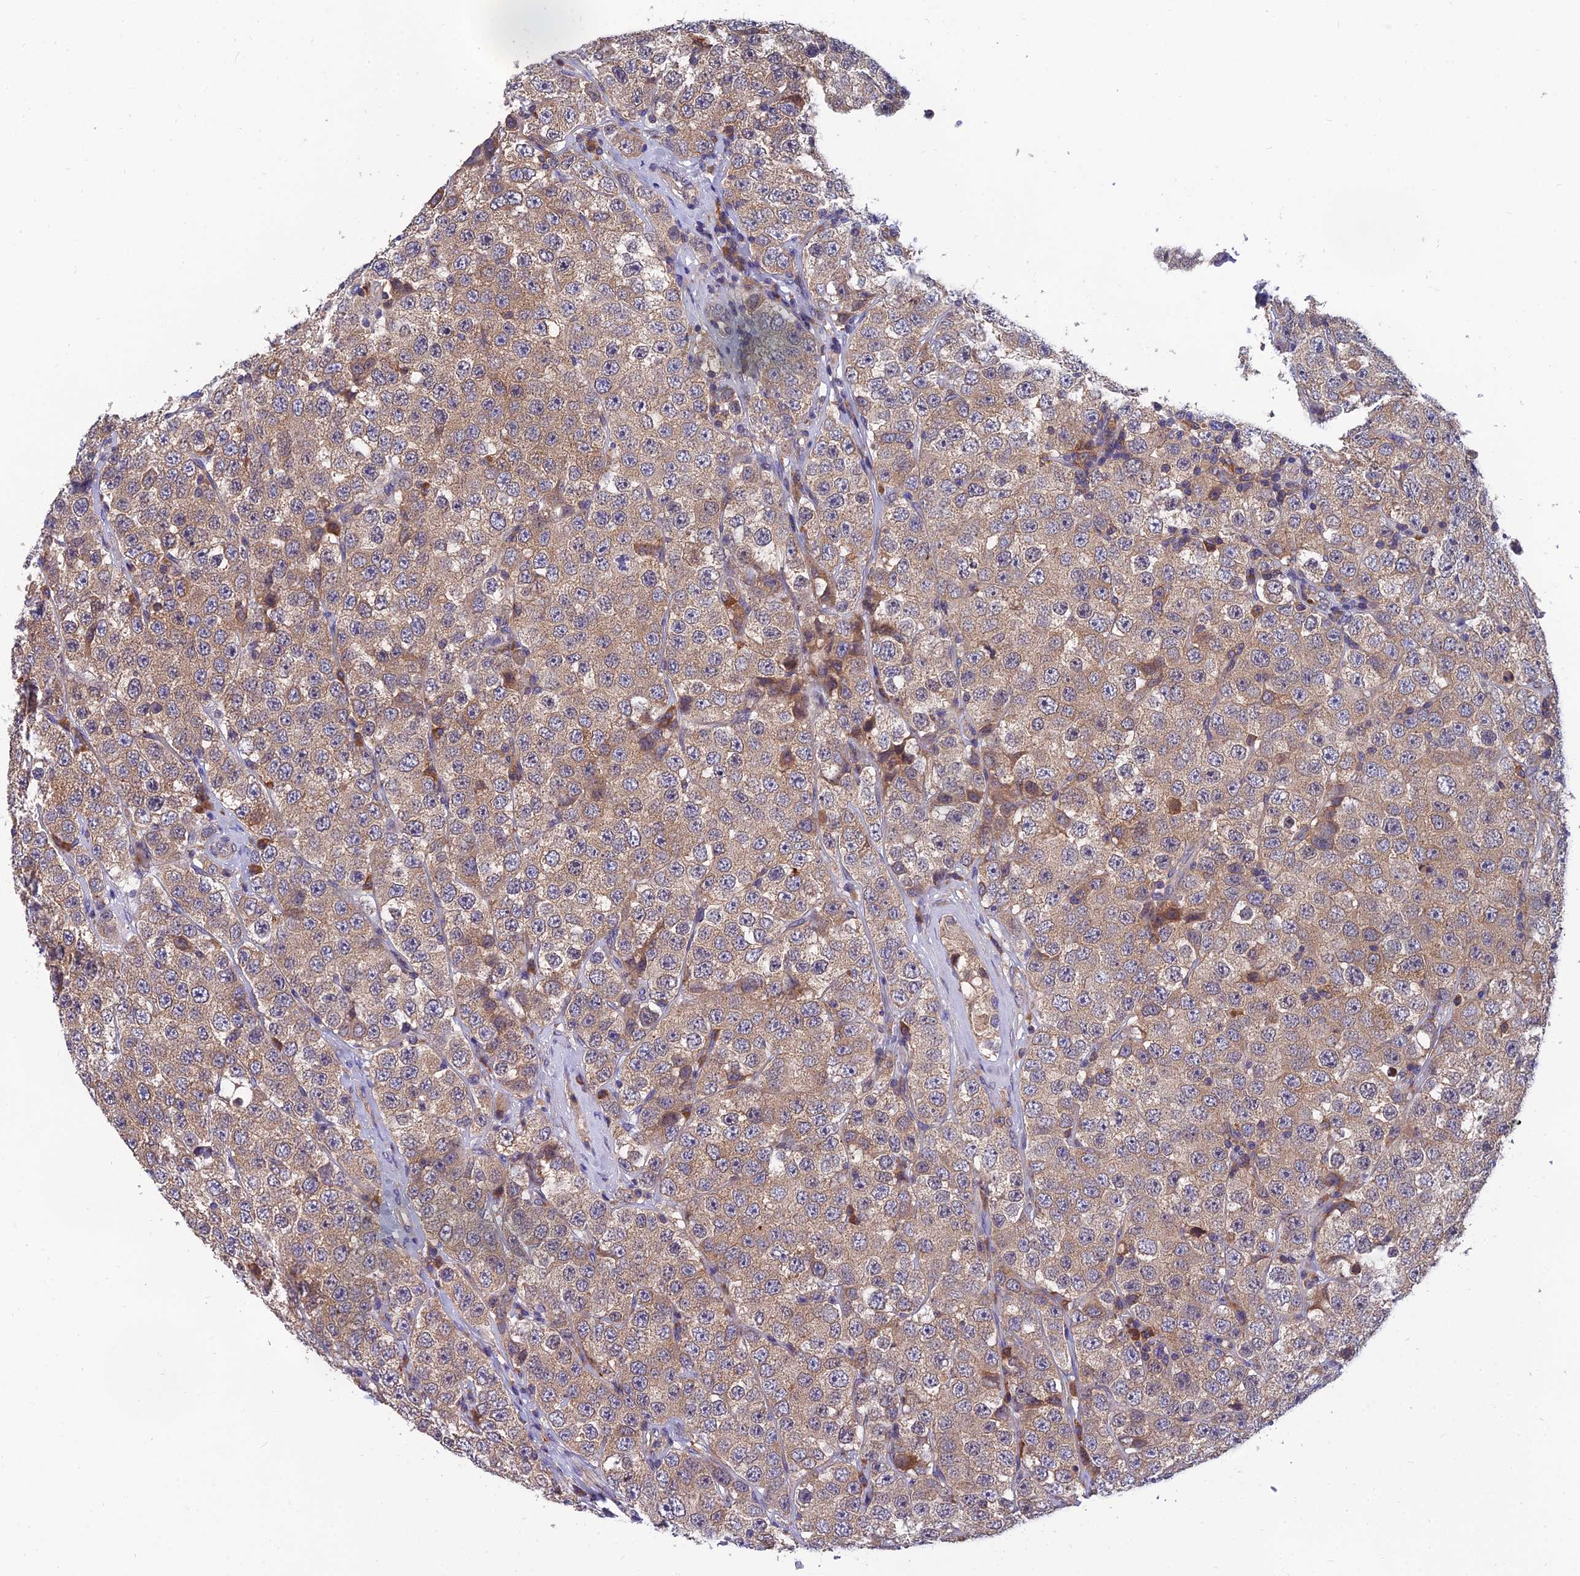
{"staining": {"intensity": "weak", "quantity": ">75%", "location": "cytoplasmic/membranous"}, "tissue": "testis cancer", "cell_type": "Tumor cells", "image_type": "cancer", "snomed": [{"axis": "morphology", "description": "Seminoma, NOS"}, {"axis": "topography", "description": "Testis"}], "caption": "Immunohistochemistry (IHC) staining of seminoma (testis), which demonstrates low levels of weak cytoplasmic/membranous expression in approximately >75% of tumor cells indicating weak cytoplasmic/membranous protein staining. The staining was performed using DAB (brown) for protein detection and nuclei were counterstained in hematoxylin (blue).", "gene": "UMAD1", "patient": {"sex": "male", "age": 28}}